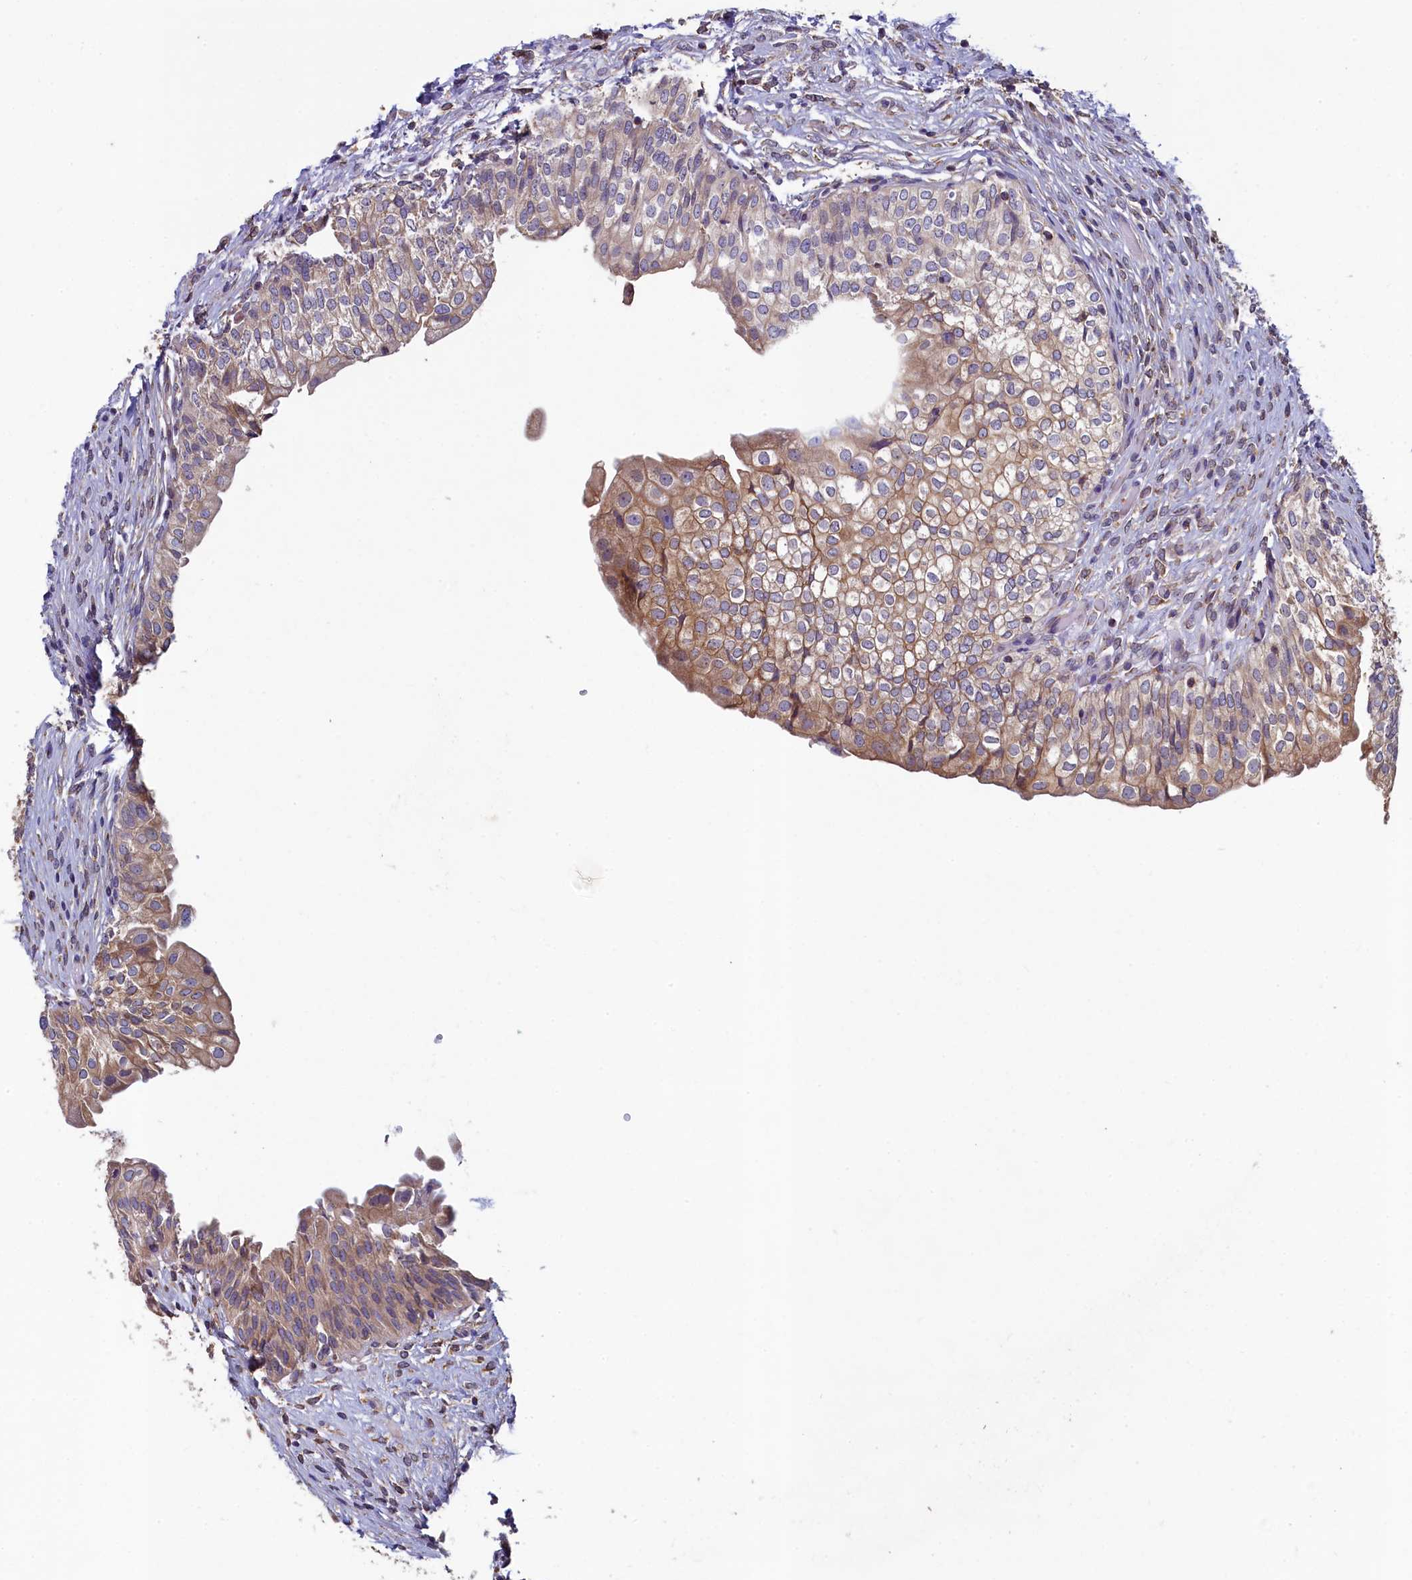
{"staining": {"intensity": "moderate", "quantity": "25%-75%", "location": "cytoplasmic/membranous"}, "tissue": "urinary bladder", "cell_type": "Urothelial cells", "image_type": "normal", "snomed": [{"axis": "morphology", "description": "Normal tissue, NOS"}, {"axis": "topography", "description": "Urinary bladder"}], "caption": "Approximately 25%-75% of urothelial cells in benign human urinary bladder reveal moderate cytoplasmic/membranous protein expression as visualized by brown immunohistochemical staining.", "gene": "SPATA2L", "patient": {"sex": "male", "age": 55}}